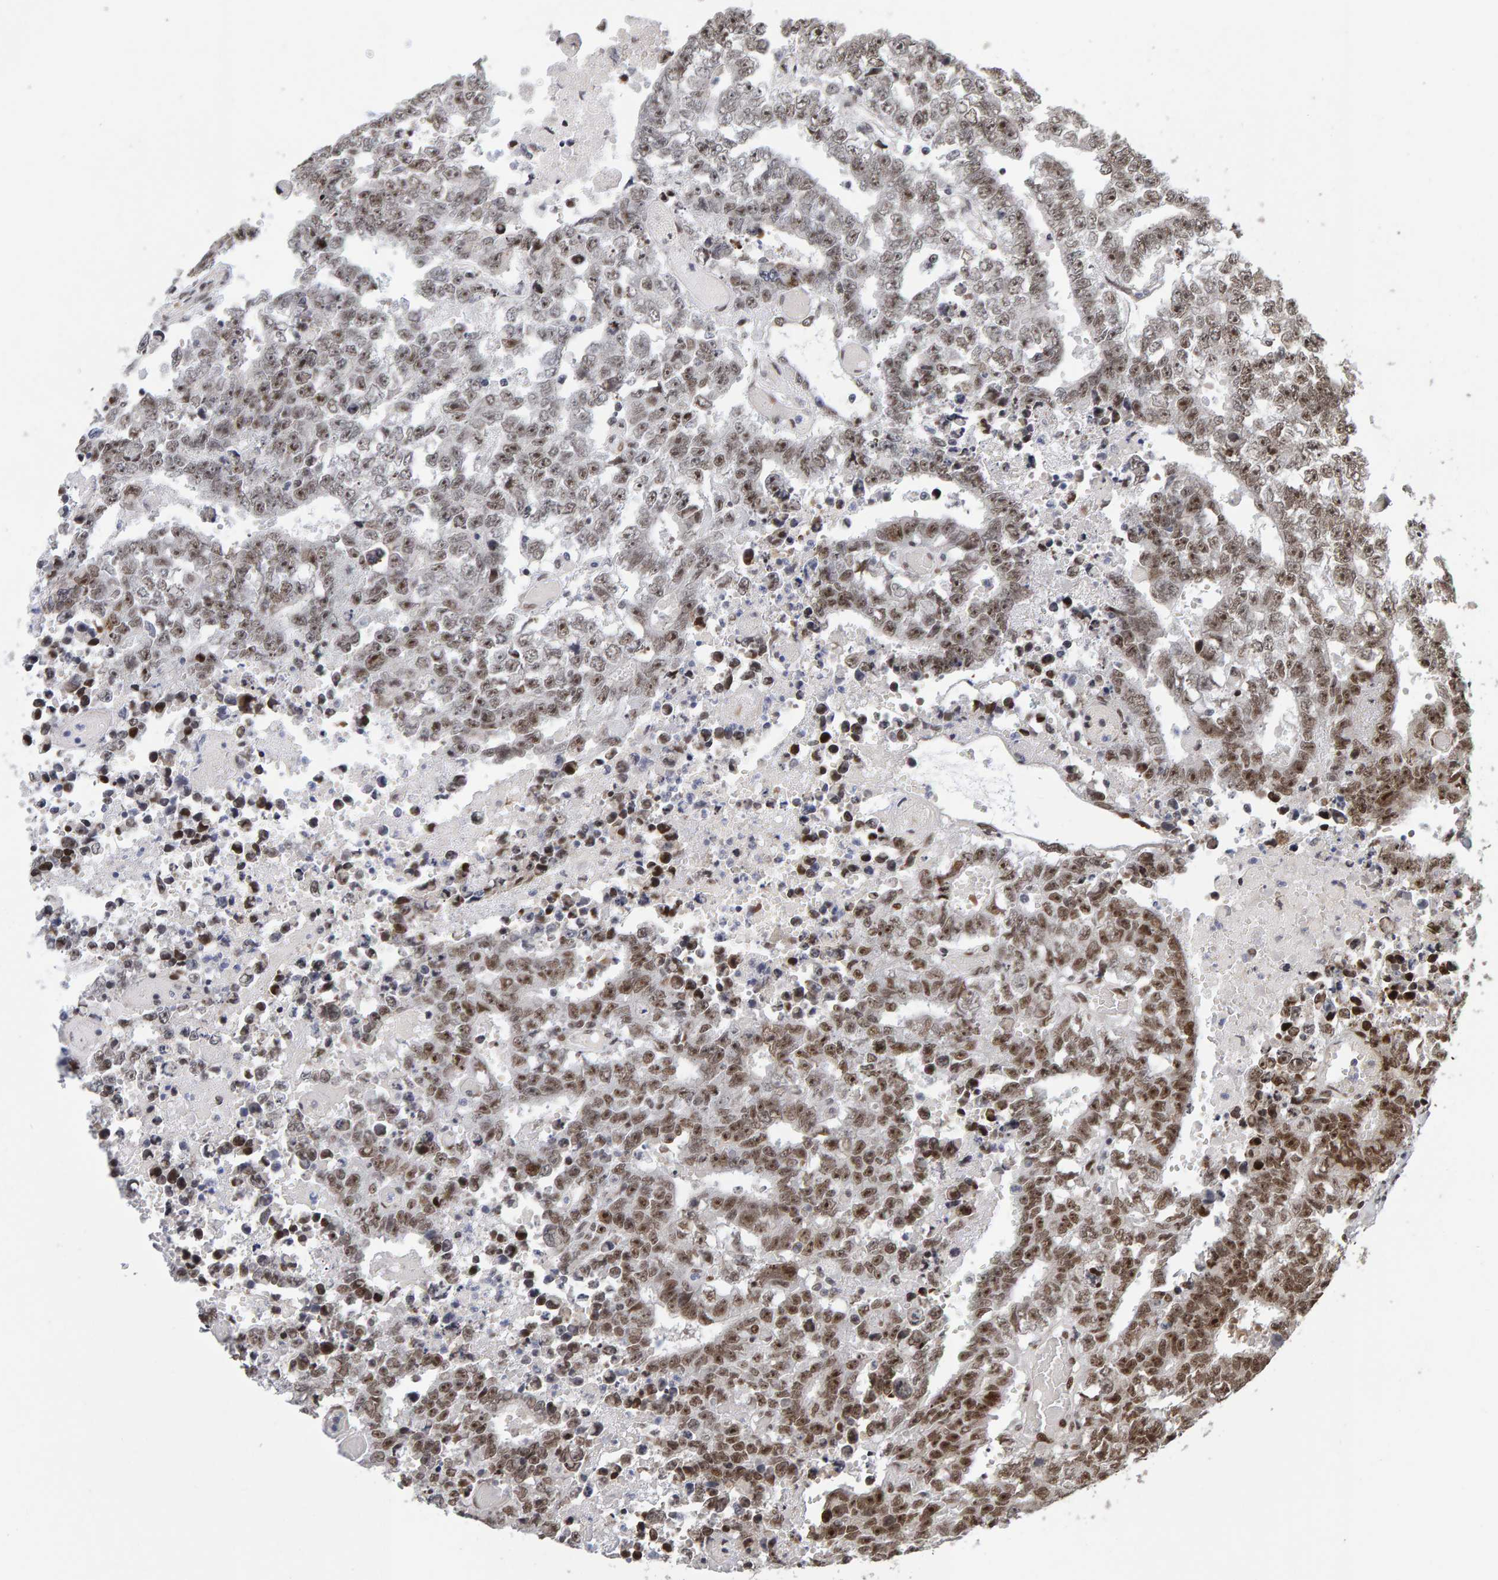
{"staining": {"intensity": "moderate", "quantity": ">75%", "location": "nuclear"}, "tissue": "testis cancer", "cell_type": "Tumor cells", "image_type": "cancer", "snomed": [{"axis": "morphology", "description": "Carcinoma, Embryonal, NOS"}, {"axis": "topography", "description": "Testis"}], "caption": "An image showing moderate nuclear staining in about >75% of tumor cells in testis cancer, as visualized by brown immunohistochemical staining.", "gene": "CHD4", "patient": {"sex": "male", "age": 25}}